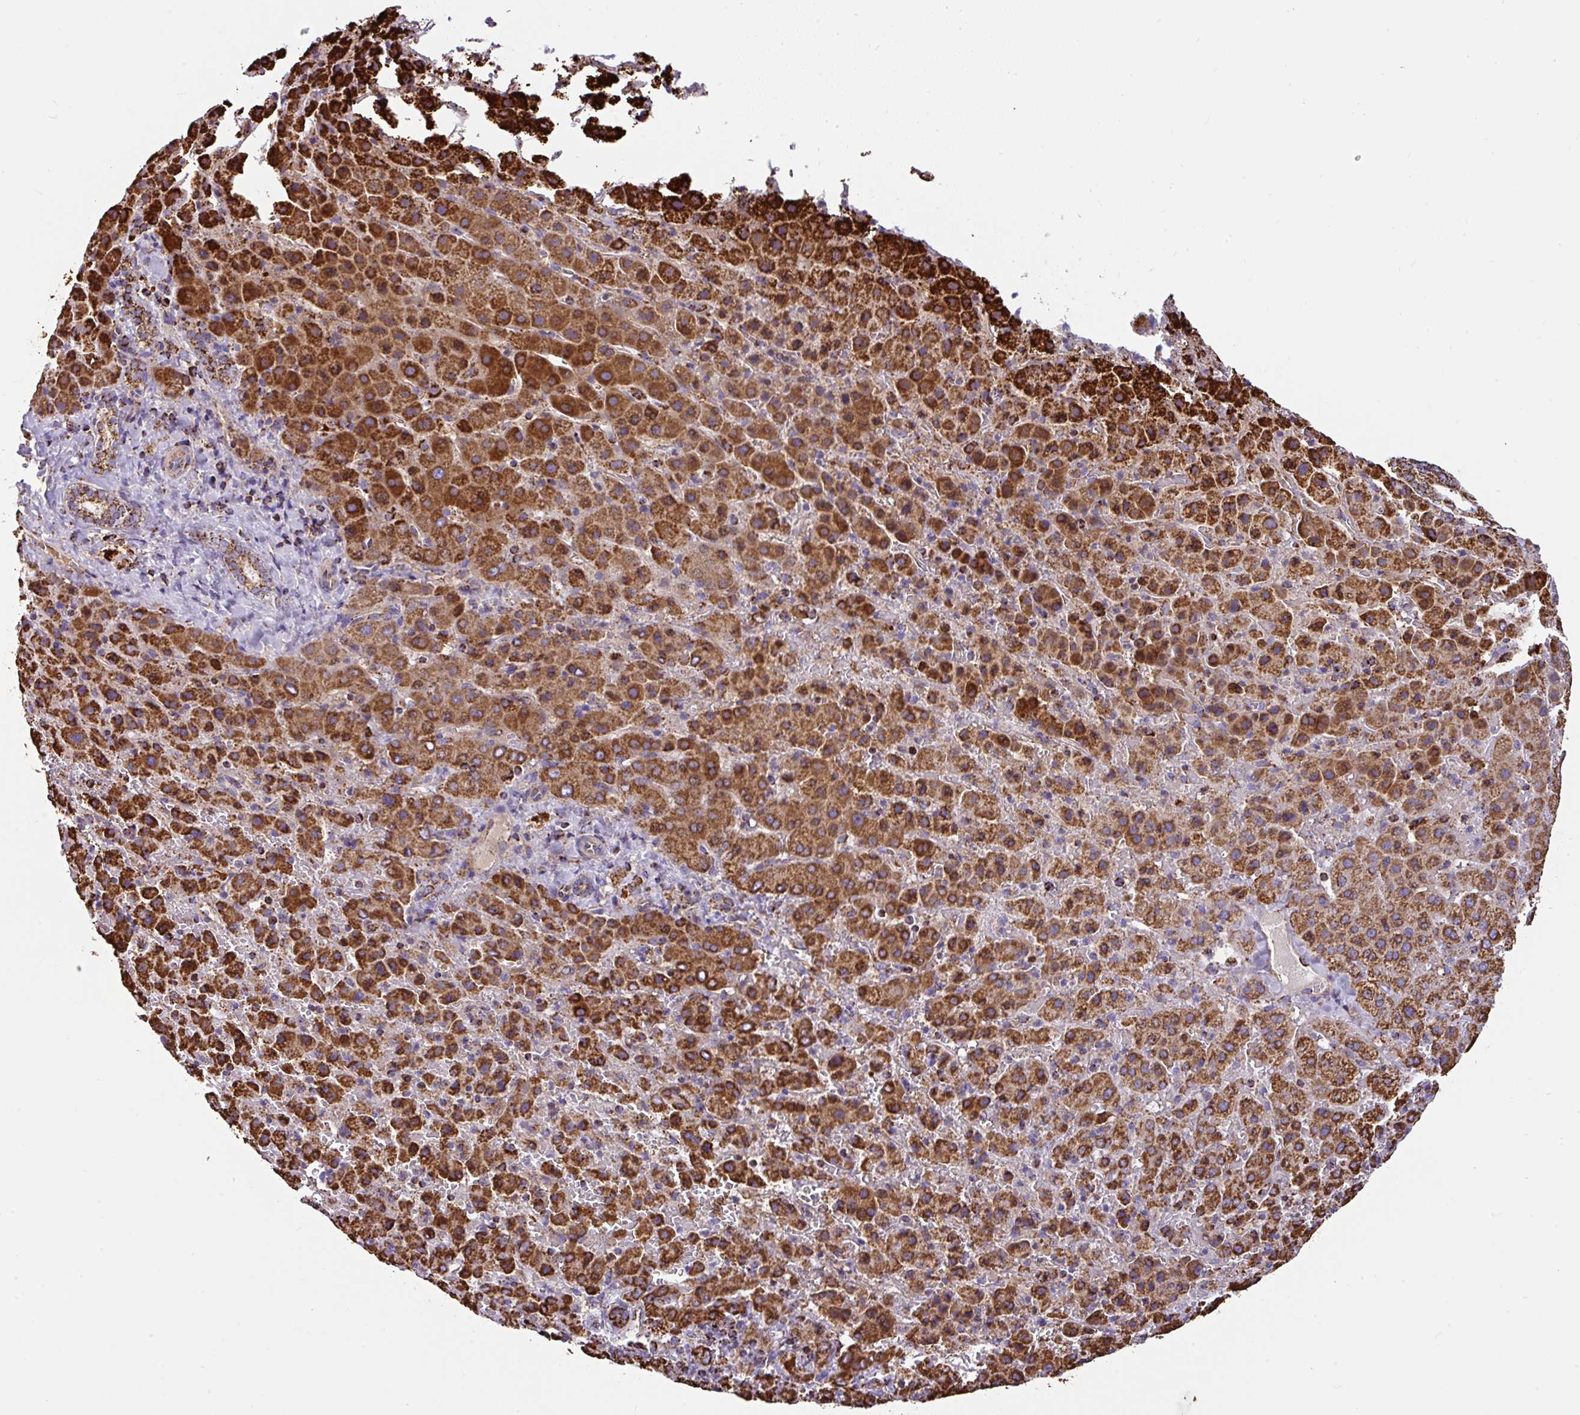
{"staining": {"intensity": "strong", "quantity": ">75%", "location": "cytoplasmic/membranous"}, "tissue": "liver cancer", "cell_type": "Tumor cells", "image_type": "cancer", "snomed": [{"axis": "morphology", "description": "Carcinoma, Hepatocellular, NOS"}, {"axis": "topography", "description": "Liver"}], "caption": "Immunohistochemical staining of liver hepatocellular carcinoma demonstrates high levels of strong cytoplasmic/membranous positivity in approximately >75% of tumor cells.", "gene": "ANKRD33B", "patient": {"sex": "female", "age": 58}}